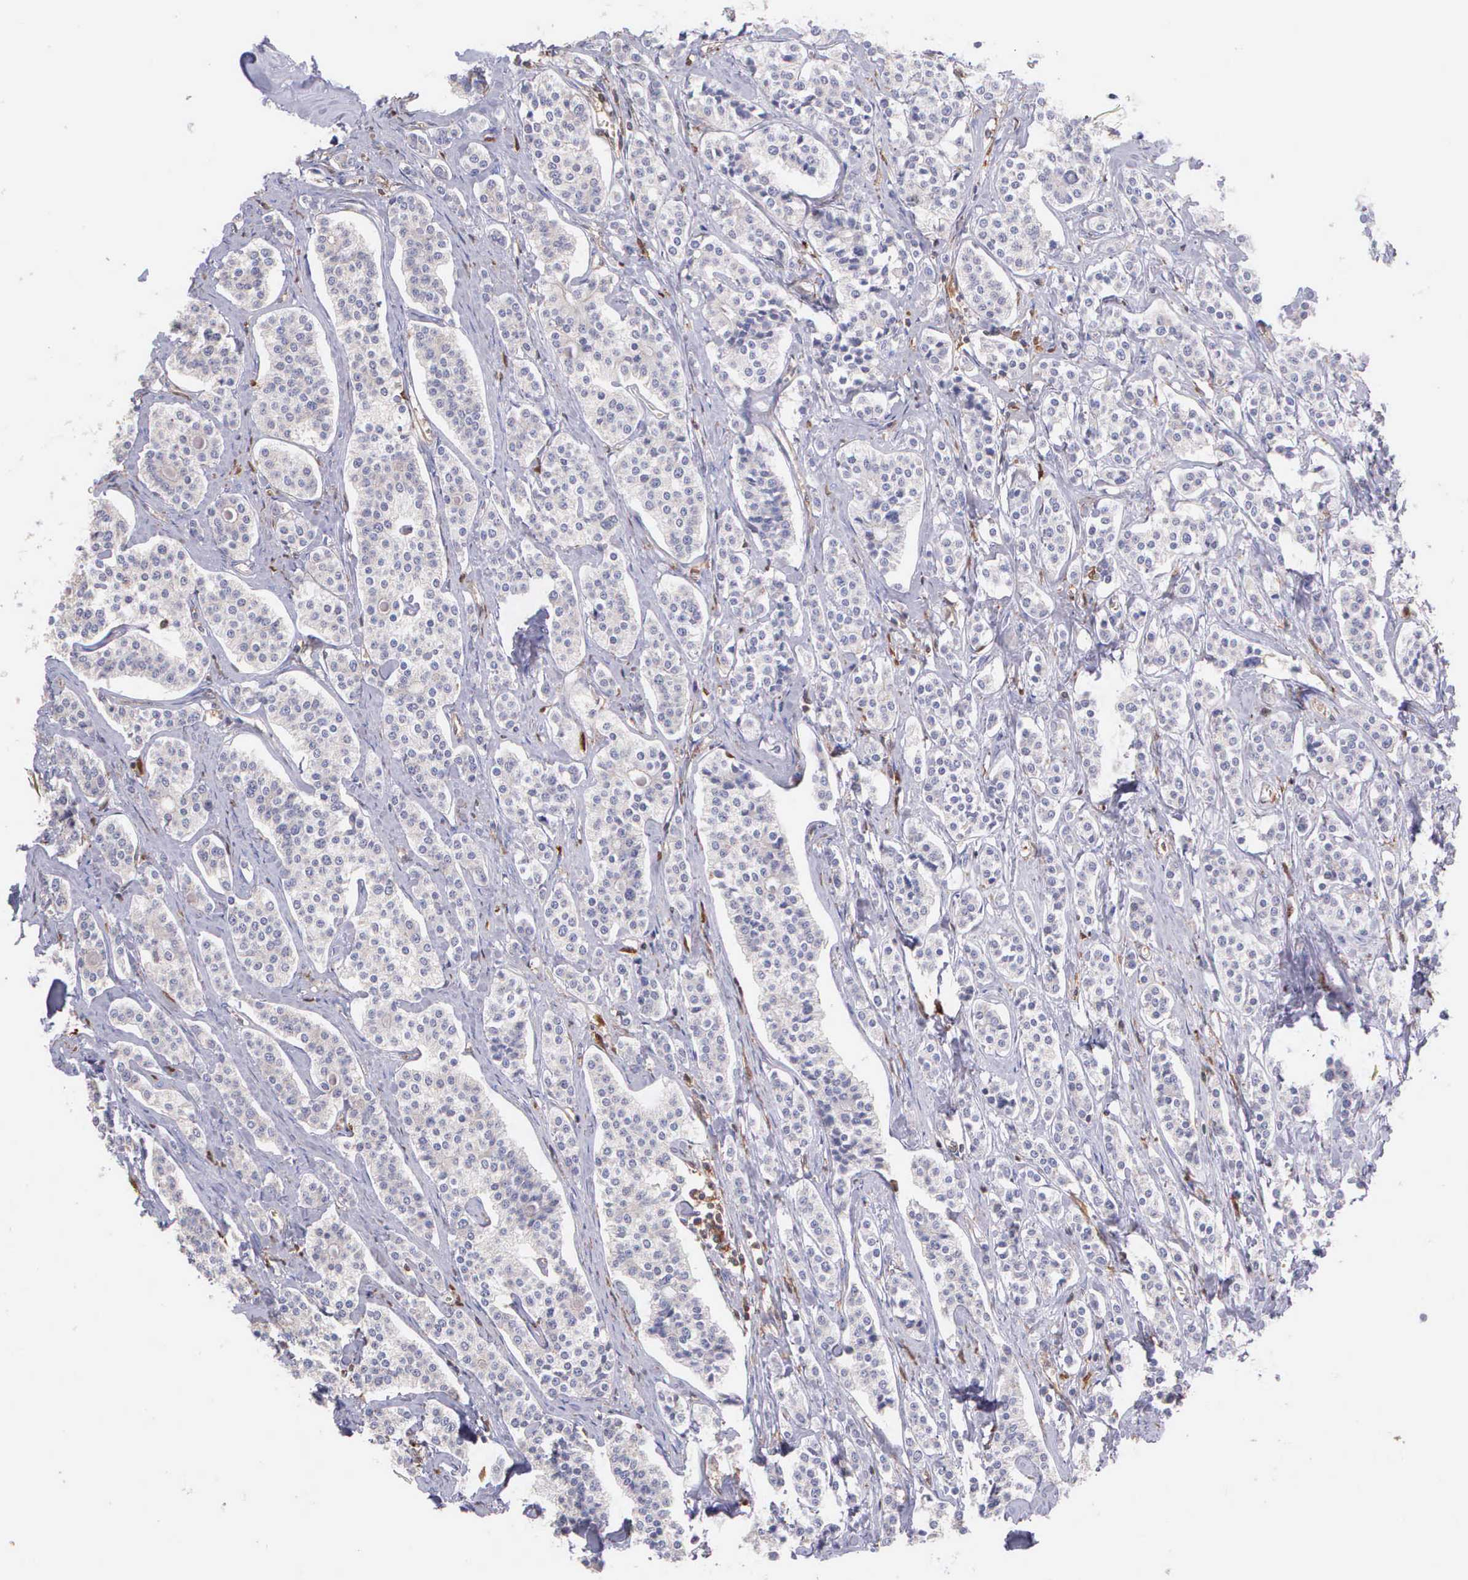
{"staining": {"intensity": "negative", "quantity": "none", "location": "none"}, "tissue": "carcinoid", "cell_type": "Tumor cells", "image_type": "cancer", "snomed": [{"axis": "morphology", "description": "Carcinoid, malignant, NOS"}, {"axis": "topography", "description": "Small intestine"}], "caption": "Human carcinoid (malignant) stained for a protein using immunohistochemistry (IHC) exhibits no staining in tumor cells.", "gene": "BID", "patient": {"sex": "male", "age": 63}}